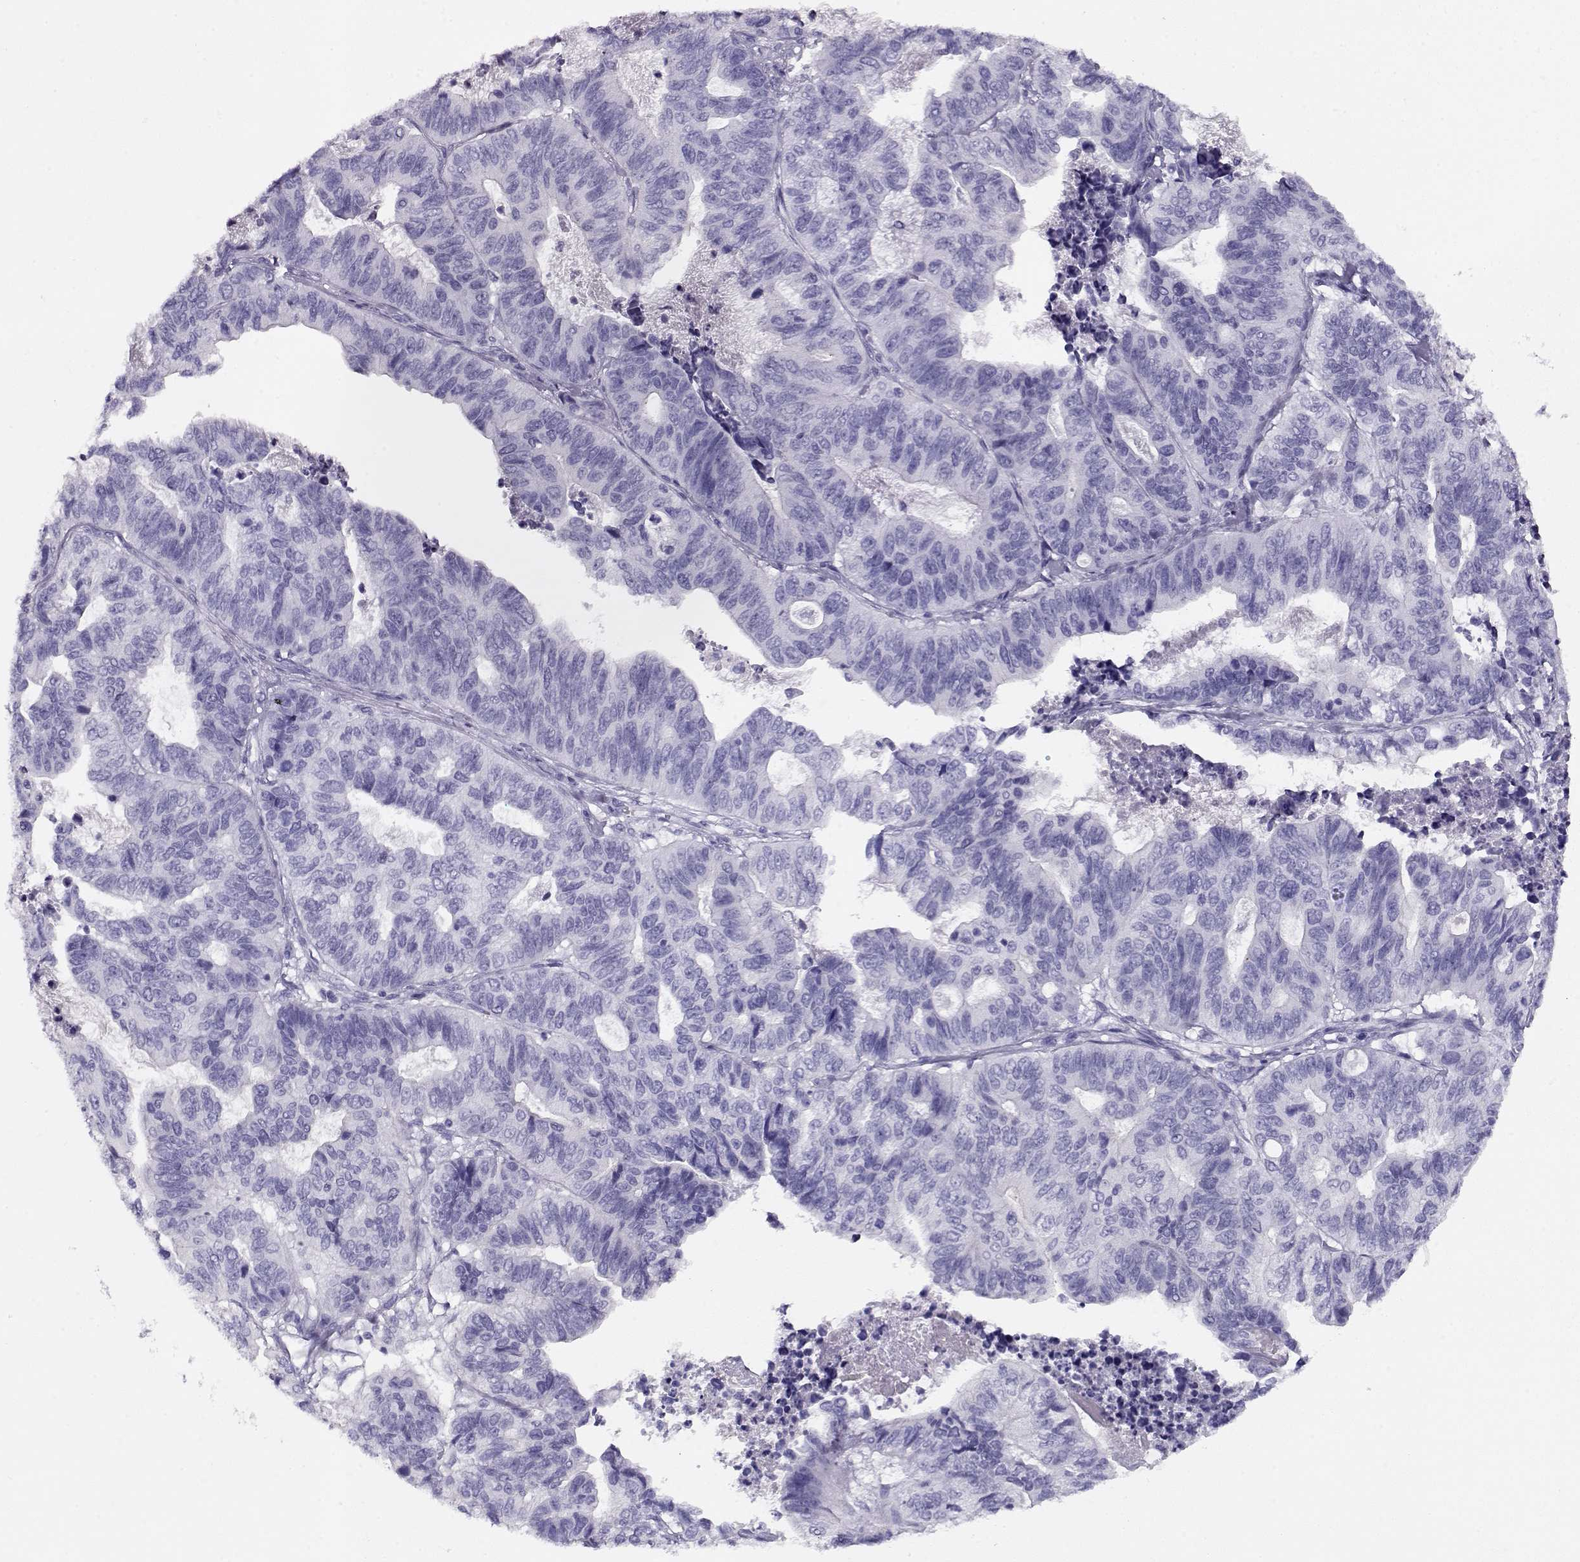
{"staining": {"intensity": "negative", "quantity": "none", "location": "none"}, "tissue": "stomach cancer", "cell_type": "Tumor cells", "image_type": "cancer", "snomed": [{"axis": "morphology", "description": "Adenocarcinoma, NOS"}, {"axis": "topography", "description": "Stomach, upper"}], "caption": "DAB (3,3'-diaminobenzidine) immunohistochemical staining of stomach cancer (adenocarcinoma) reveals no significant expression in tumor cells. The staining was performed using DAB (3,3'-diaminobenzidine) to visualize the protein expression in brown, while the nuclei were stained in blue with hematoxylin (Magnification: 20x).", "gene": "ACTN2", "patient": {"sex": "female", "age": 67}}